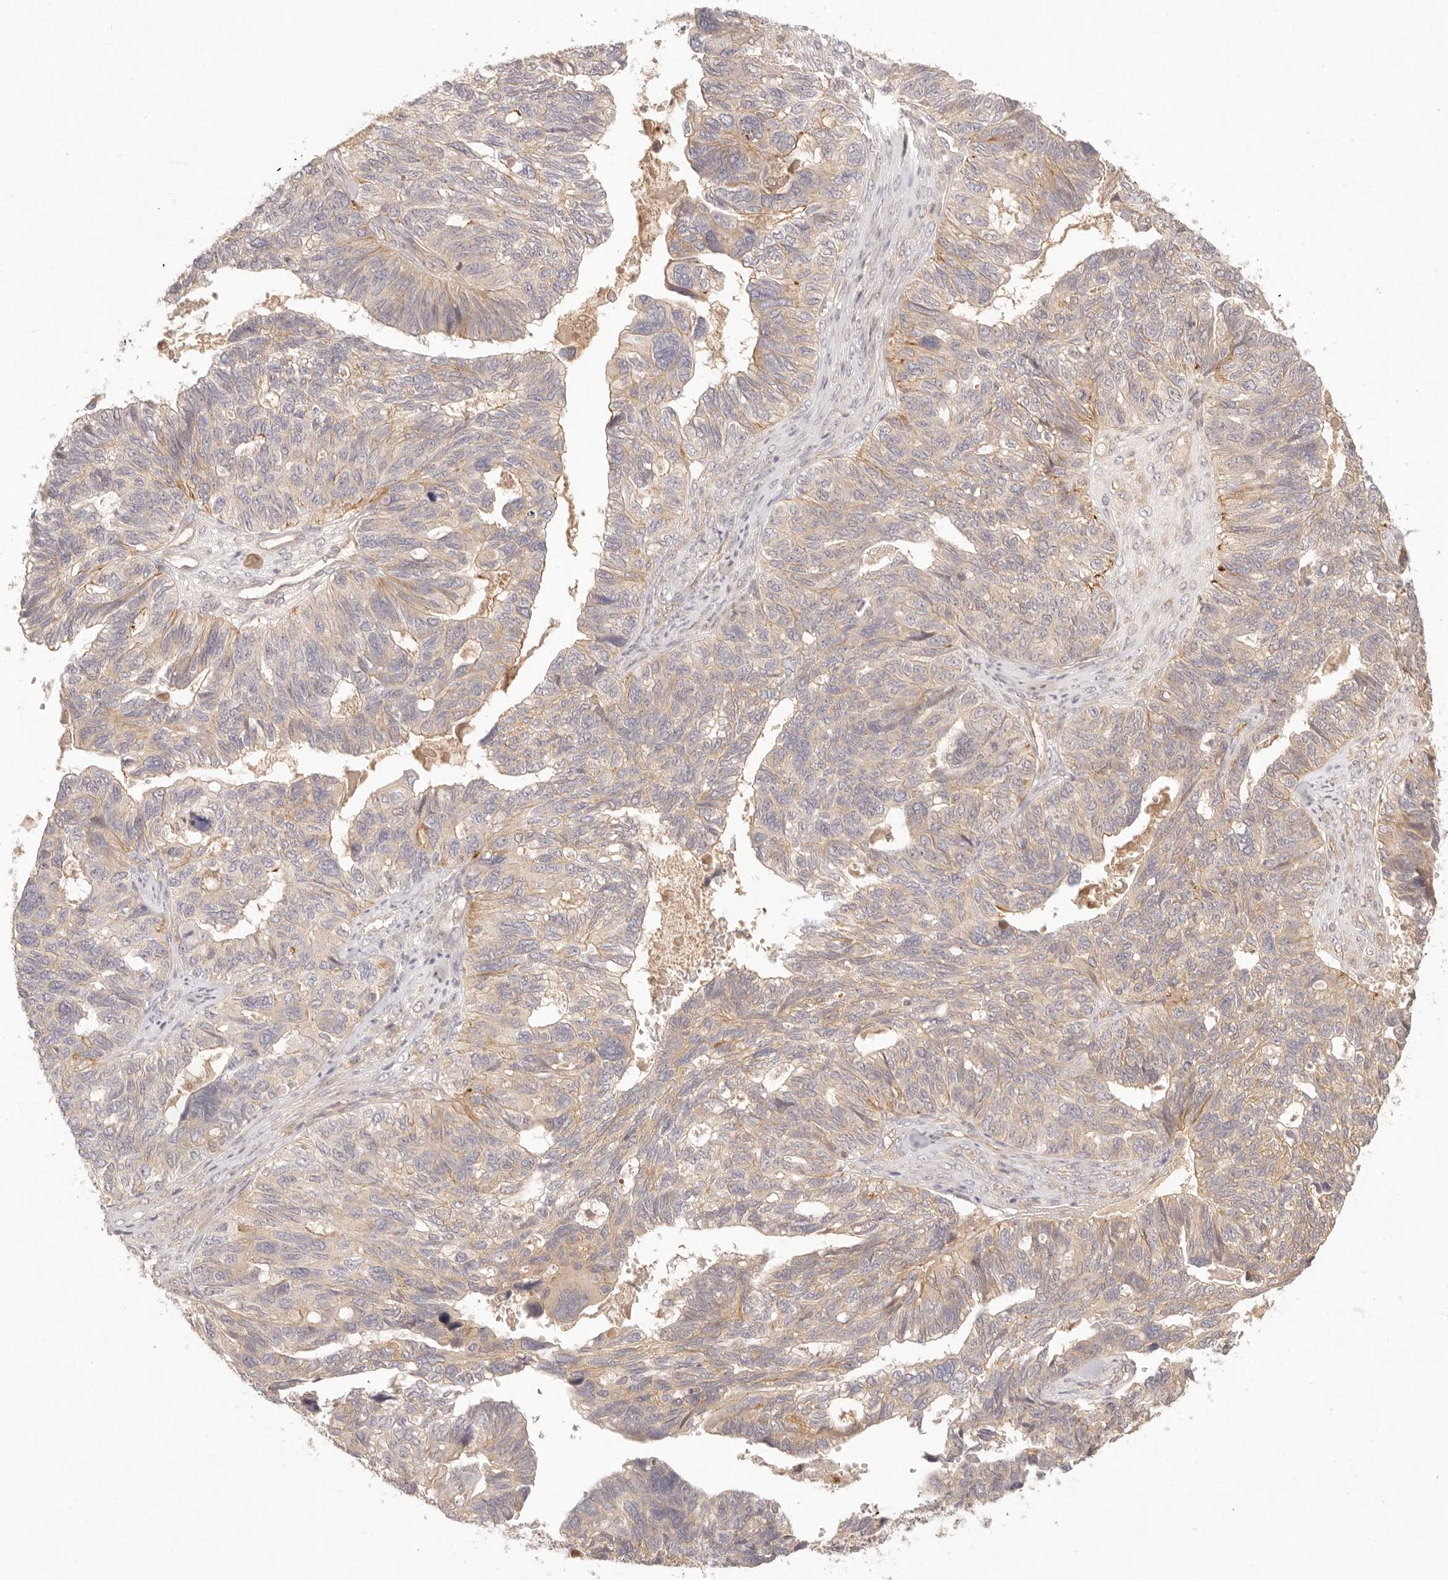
{"staining": {"intensity": "weak", "quantity": "<25%", "location": "cytoplasmic/membranous"}, "tissue": "ovarian cancer", "cell_type": "Tumor cells", "image_type": "cancer", "snomed": [{"axis": "morphology", "description": "Cystadenocarcinoma, serous, NOS"}, {"axis": "topography", "description": "Ovary"}], "caption": "DAB immunohistochemical staining of human ovarian cancer (serous cystadenocarcinoma) exhibits no significant positivity in tumor cells.", "gene": "PPP1R3B", "patient": {"sex": "female", "age": 79}}